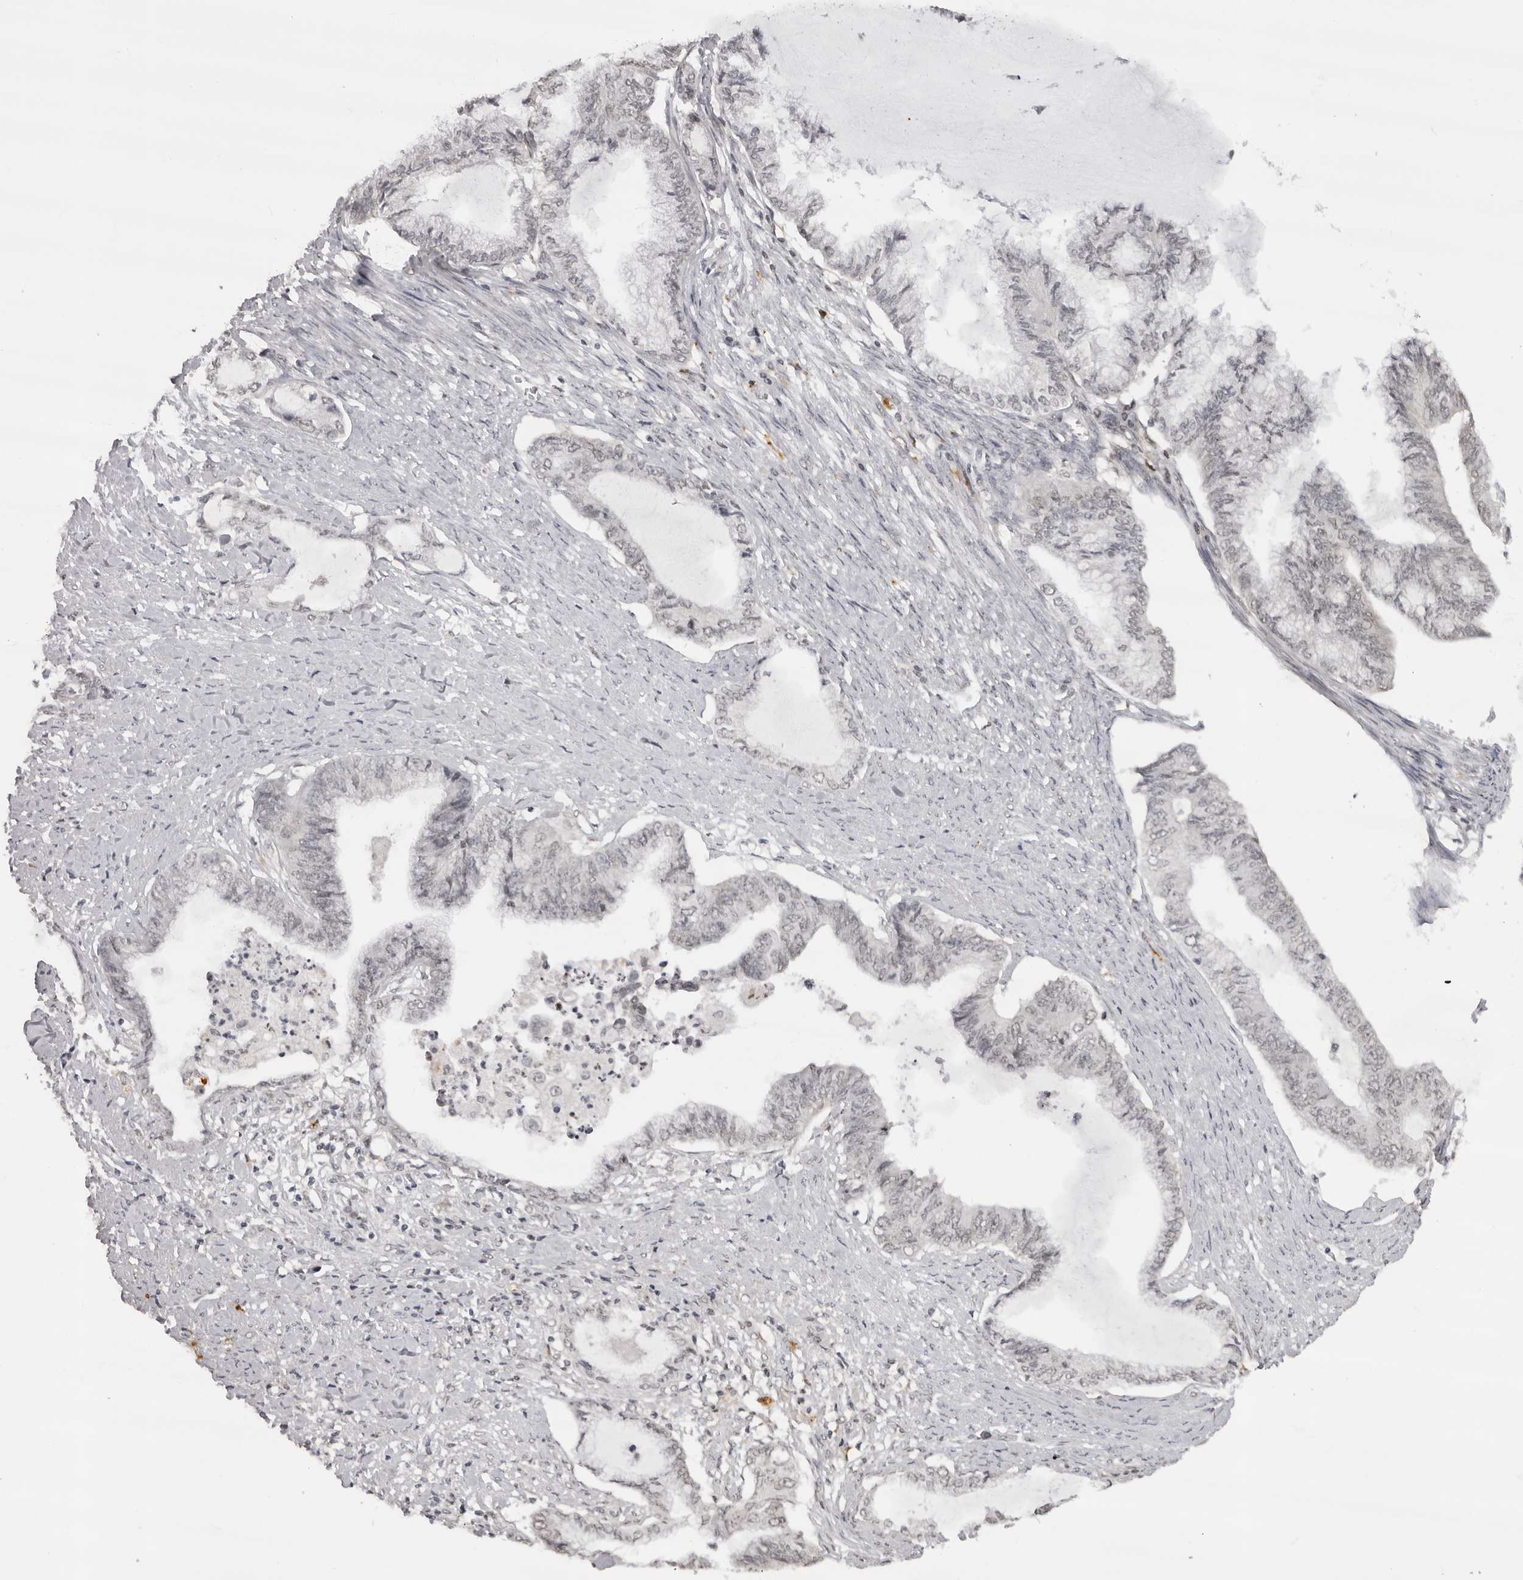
{"staining": {"intensity": "negative", "quantity": "none", "location": "none"}, "tissue": "endometrial cancer", "cell_type": "Tumor cells", "image_type": "cancer", "snomed": [{"axis": "morphology", "description": "Adenocarcinoma, NOS"}, {"axis": "topography", "description": "Endometrium"}], "caption": "DAB immunohistochemical staining of endometrial adenocarcinoma demonstrates no significant expression in tumor cells.", "gene": "NTM", "patient": {"sex": "female", "age": 86}}